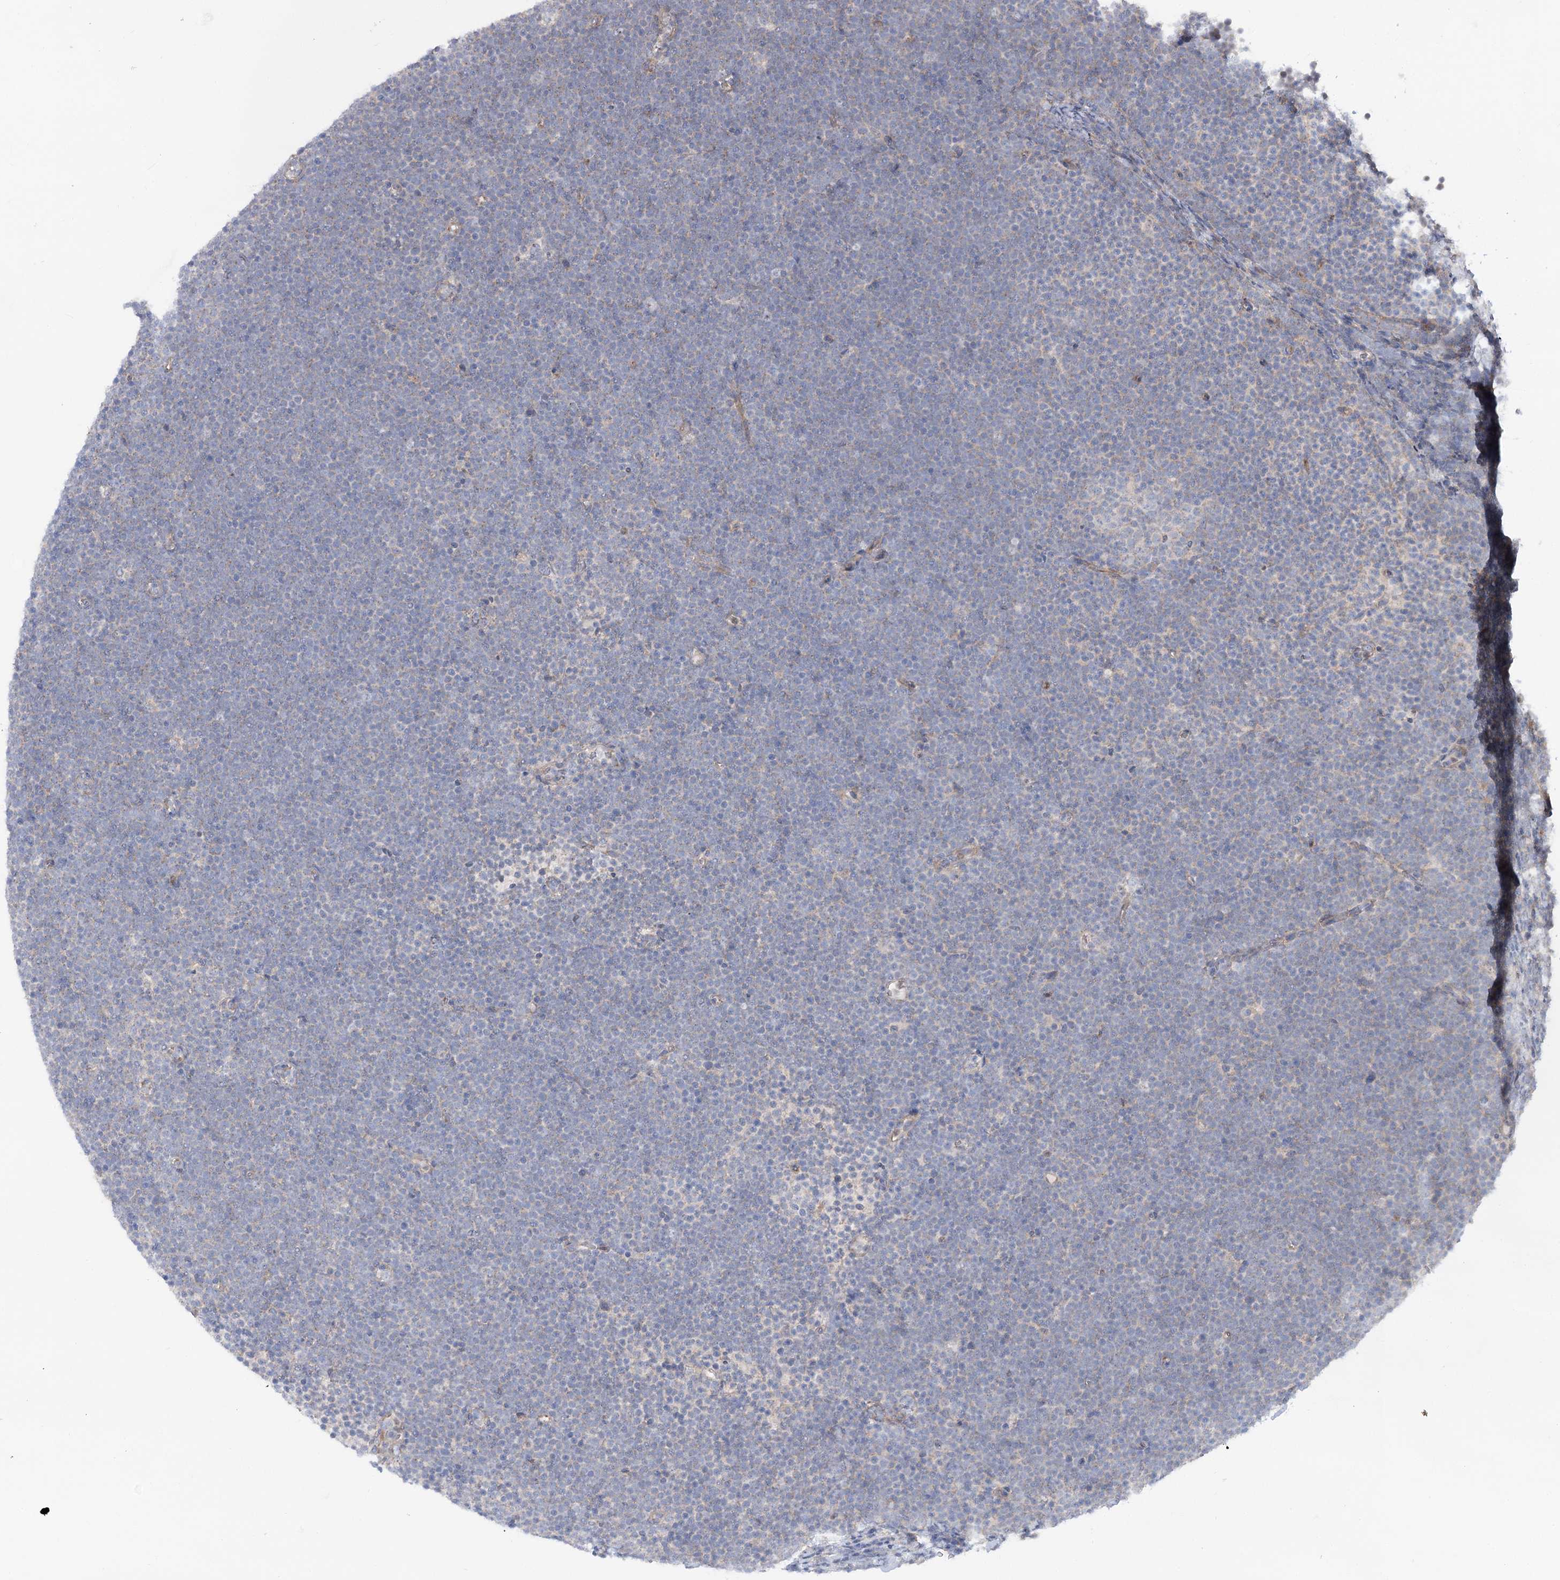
{"staining": {"intensity": "negative", "quantity": "none", "location": "none"}, "tissue": "lymphoma", "cell_type": "Tumor cells", "image_type": "cancer", "snomed": [{"axis": "morphology", "description": "Malignant lymphoma, non-Hodgkin's type, High grade"}, {"axis": "topography", "description": "Lymph node"}], "caption": "Tumor cells are negative for protein expression in human lymphoma. (DAB (3,3'-diaminobenzidine) IHC with hematoxylin counter stain).", "gene": "SCN11A", "patient": {"sex": "male", "age": 13}}